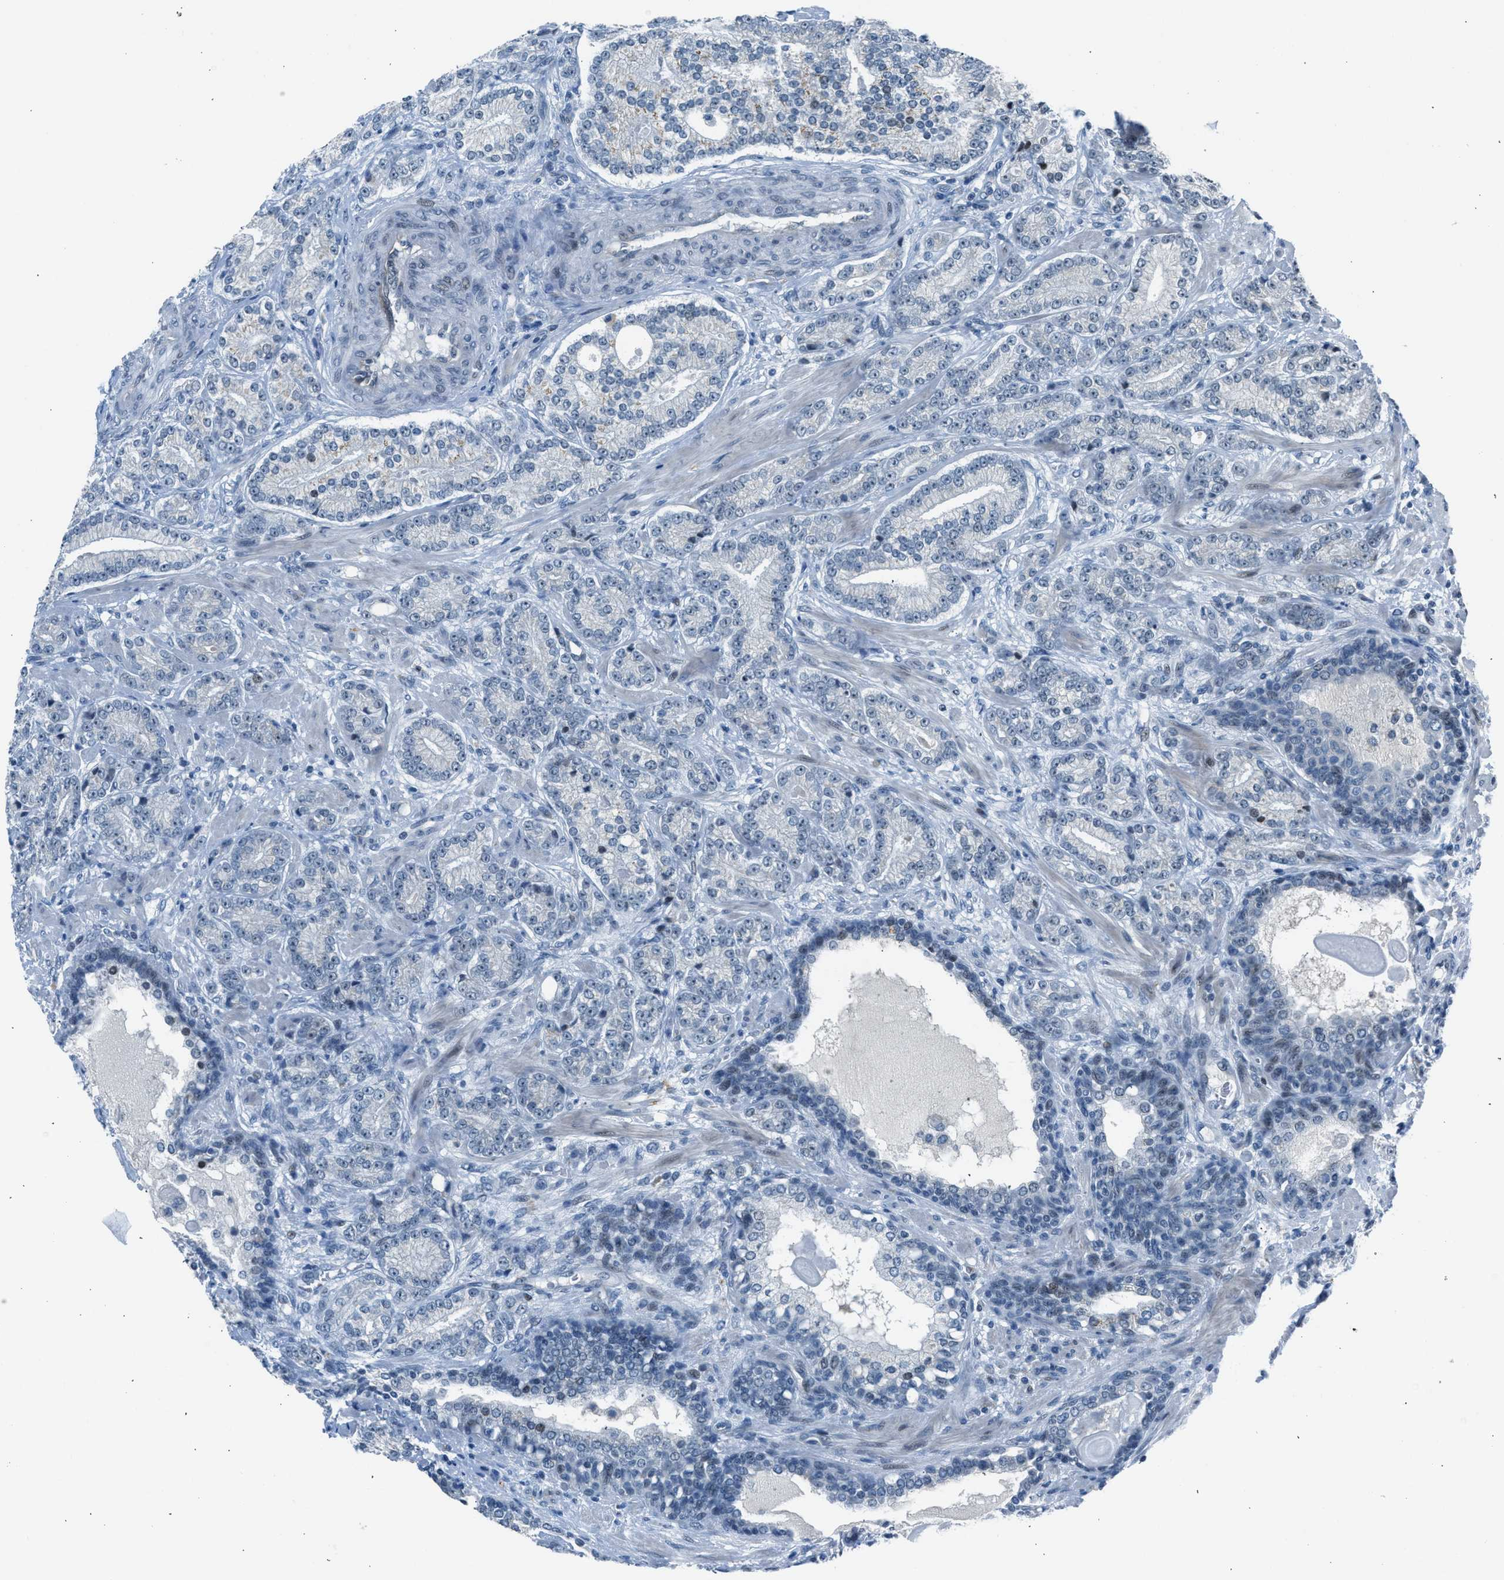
{"staining": {"intensity": "negative", "quantity": "none", "location": "none"}, "tissue": "prostate cancer", "cell_type": "Tumor cells", "image_type": "cancer", "snomed": [{"axis": "morphology", "description": "Adenocarcinoma, High grade"}, {"axis": "topography", "description": "Prostate"}], "caption": "DAB immunohistochemical staining of prostate adenocarcinoma (high-grade) exhibits no significant expression in tumor cells. (DAB immunohistochemistry with hematoxylin counter stain).", "gene": "RNF41", "patient": {"sex": "male", "age": 61}}